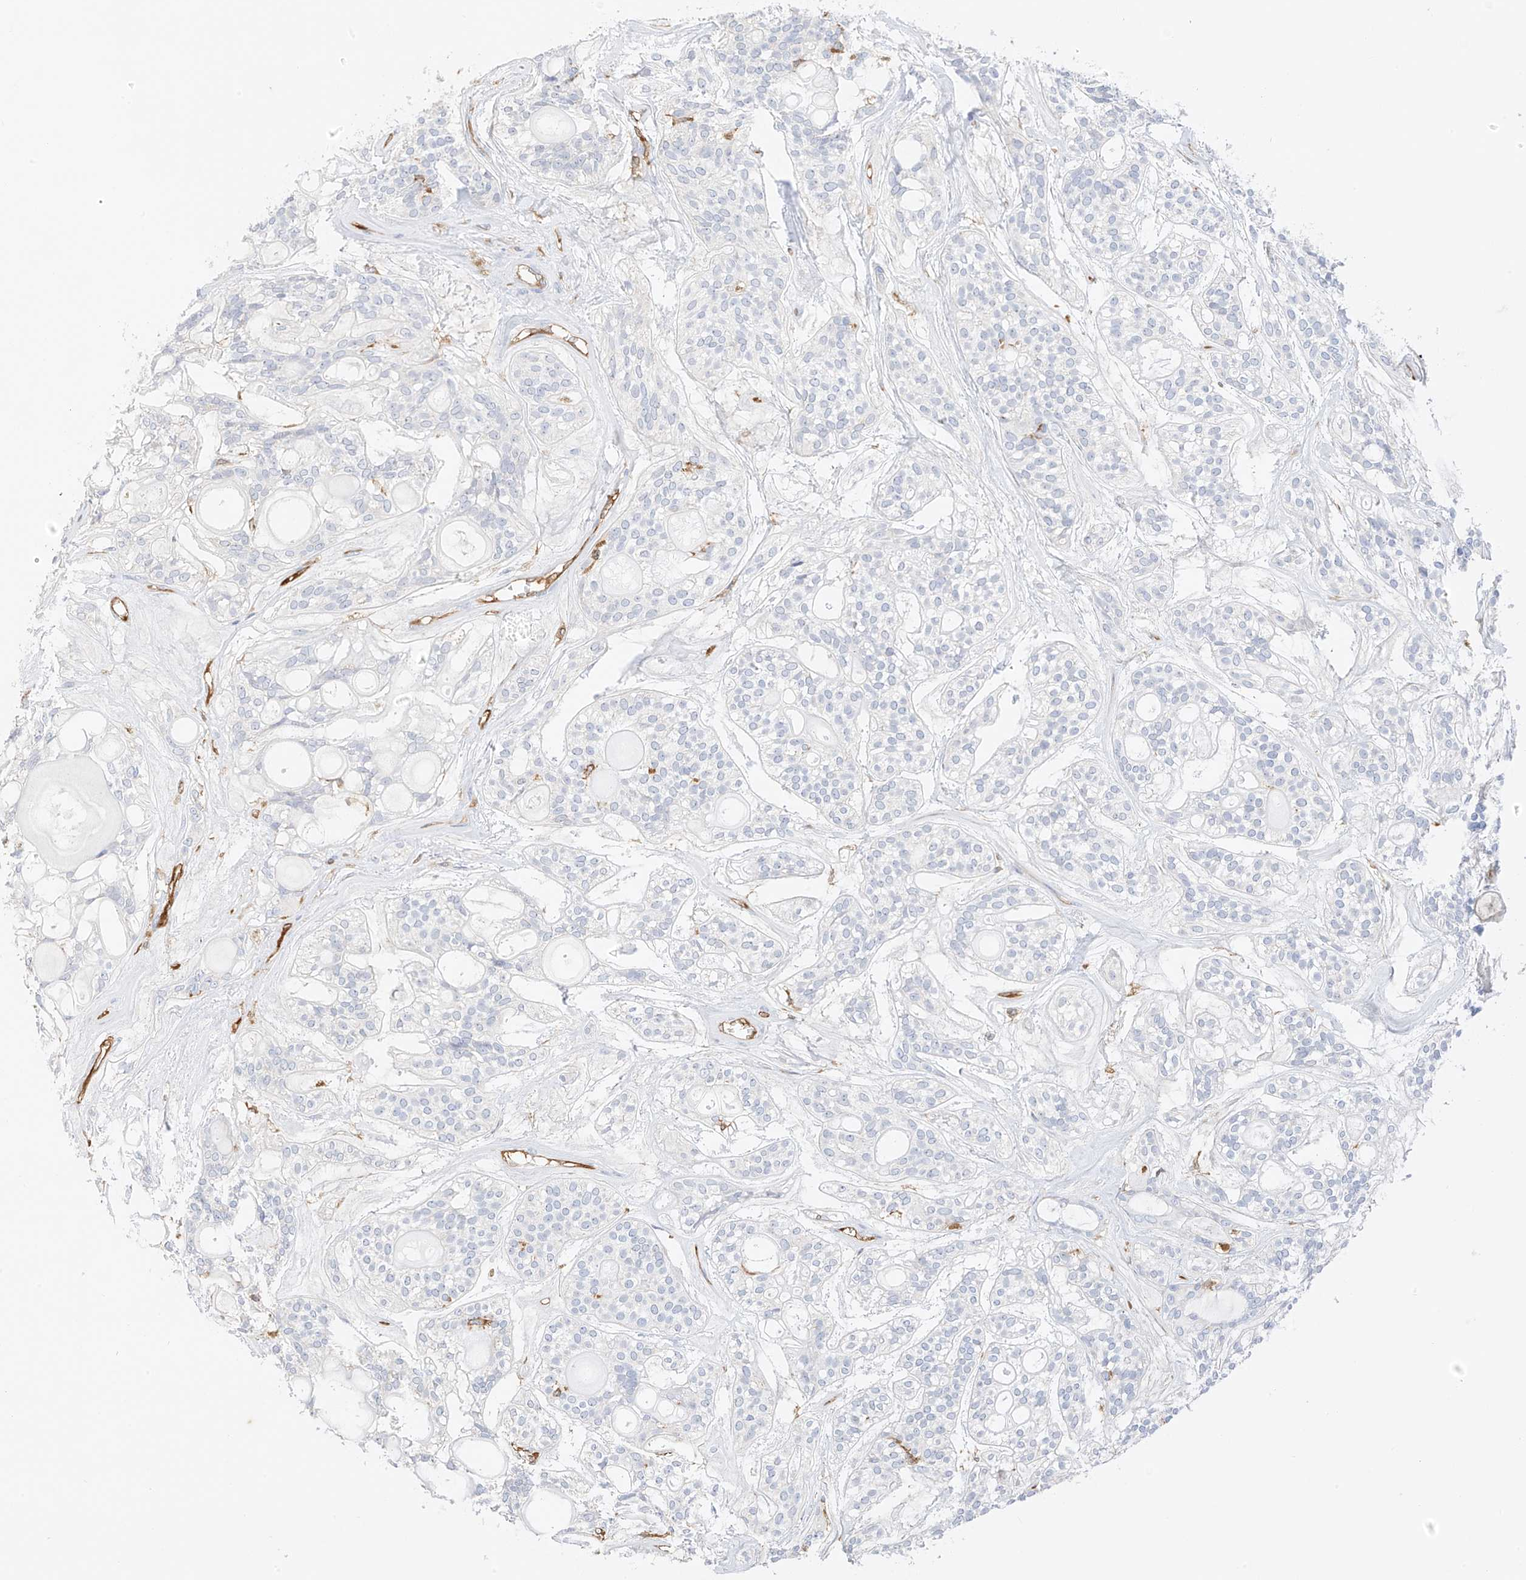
{"staining": {"intensity": "negative", "quantity": "none", "location": "none"}, "tissue": "head and neck cancer", "cell_type": "Tumor cells", "image_type": "cancer", "snomed": [{"axis": "morphology", "description": "Adenocarcinoma, NOS"}, {"axis": "topography", "description": "Head-Neck"}], "caption": "This histopathology image is of head and neck cancer (adenocarcinoma) stained with immunohistochemistry to label a protein in brown with the nuclei are counter-stained blue. There is no expression in tumor cells. Nuclei are stained in blue.", "gene": "ARHGAP25", "patient": {"sex": "male", "age": 66}}